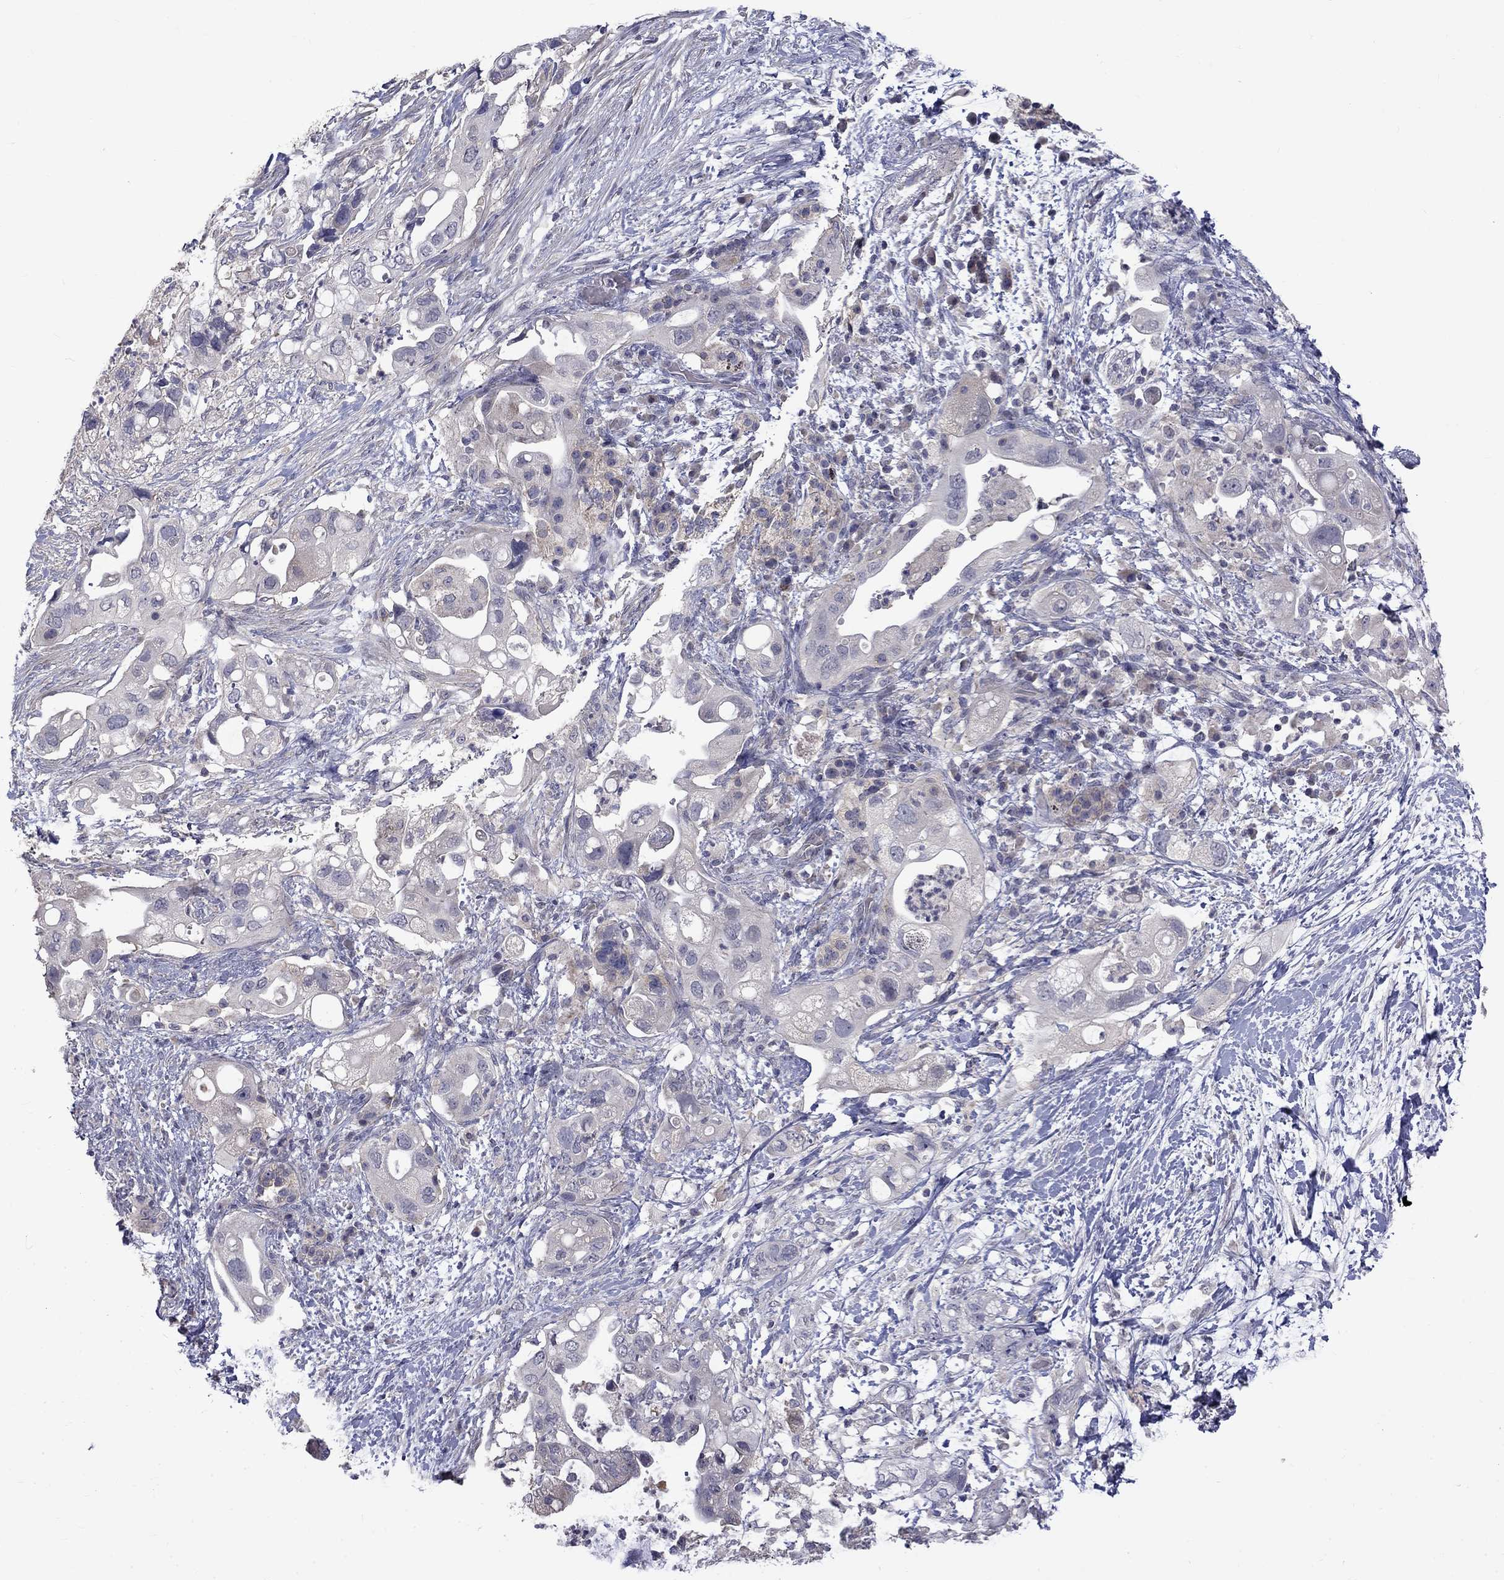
{"staining": {"intensity": "negative", "quantity": "none", "location": "none"}, "tissue": "pancreatic cancer", "cell_type": "Tumor cells", "image_type": "cancer", "snomed": [{"axis": "morphology", "description": "Adenocarcinoma, NOS"}, {"axis": "topography", "description": "Pancreas"}], "caption": "Tumor cells are negative for protein expression in human pancreatic cancer. (IHC, brightfield microscopy, high magnification).", "gene": "SLC39A14", "patient": {"sex": "female", "age": 72}}